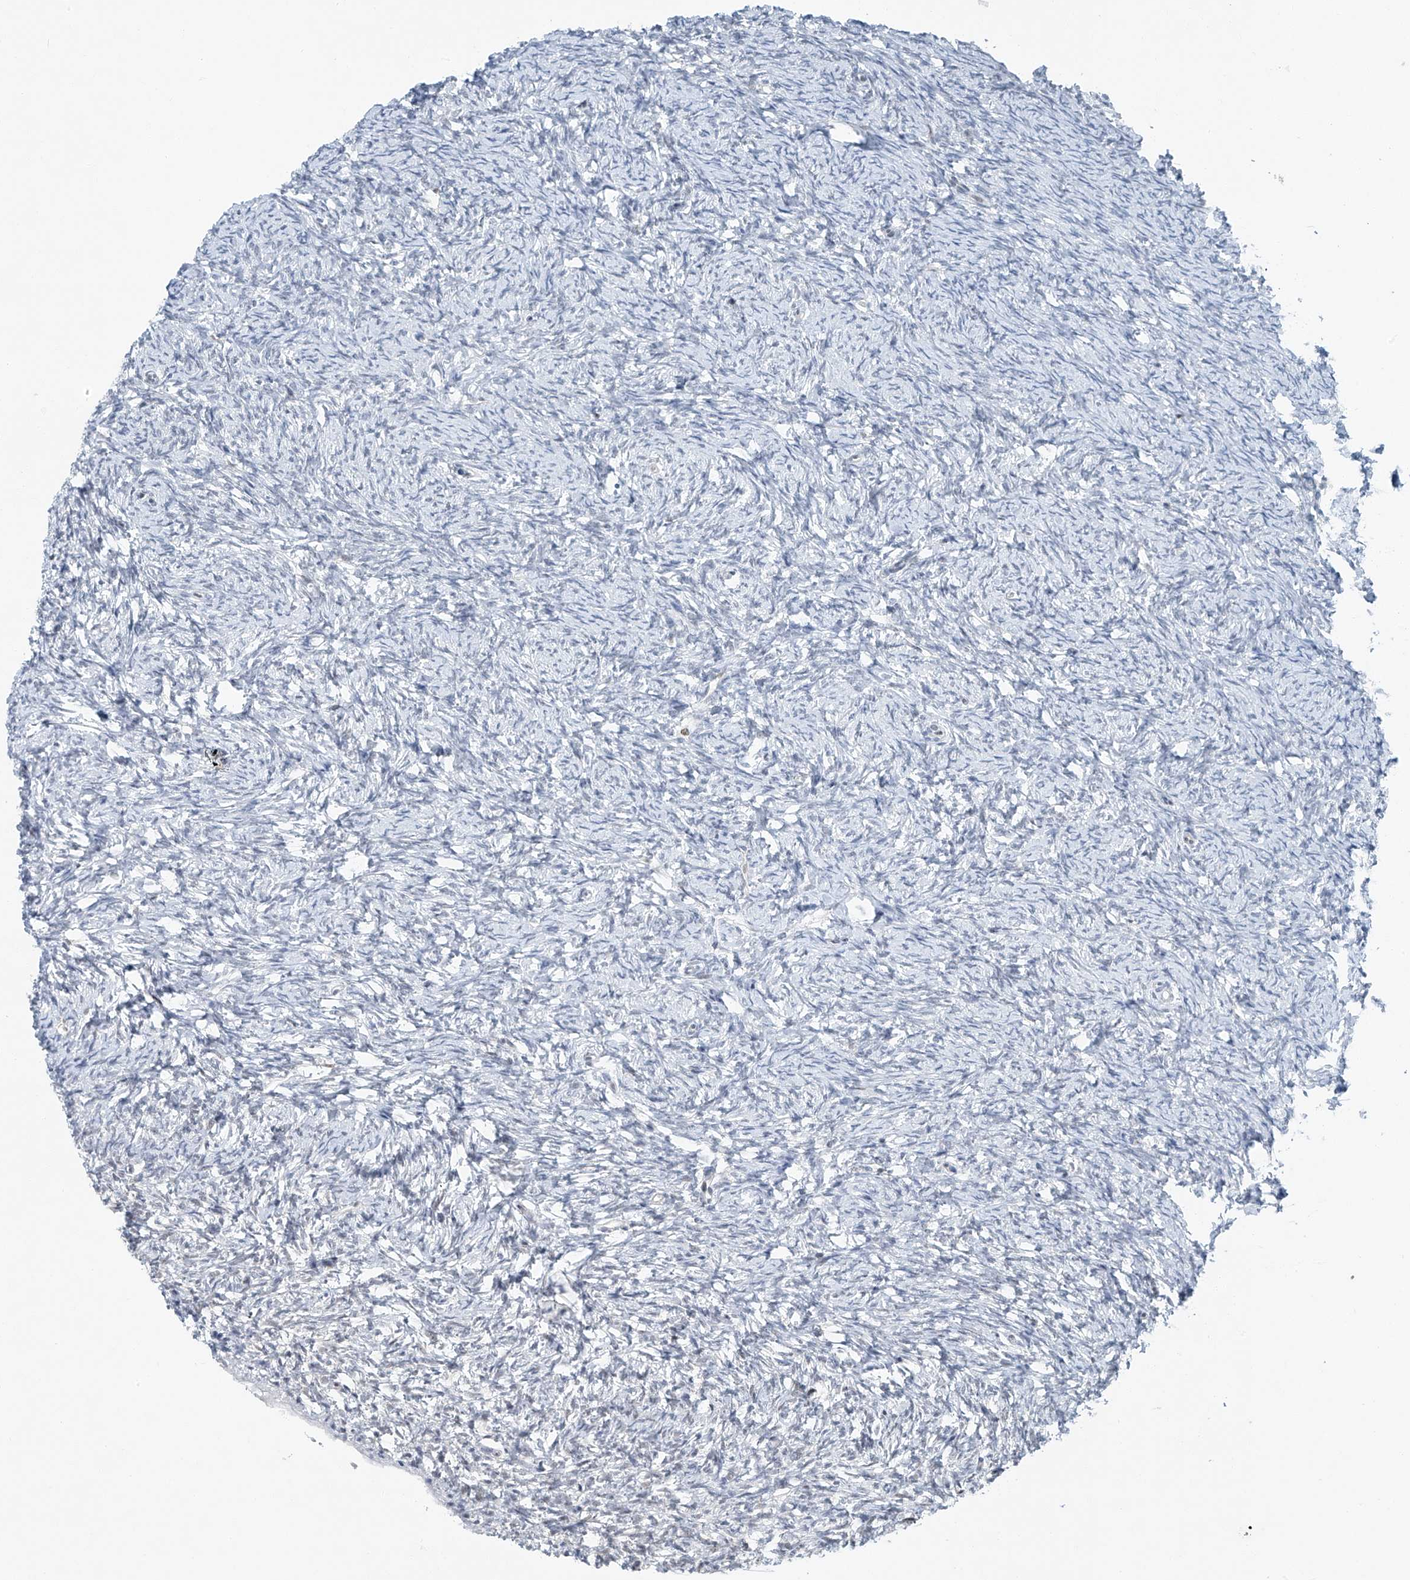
{"staining": {"intensity": "negative", "quantity": "none", "location": "none"}, "tissue": "ovary", "cell_type": "Follicle cells", "image_type": "normal", "snomed": [{"axis": "morphology", "description": "Normal tissue, NOS"}, {"axis": "morphology", "description": "Cyst, NOS"}, {"axis": "topography", "description": "Ovary"}], "caption": "Immunohistochemistry photomicrograph of benign ovary stained for a protein (brown), which displays no positivity in follicle cells. (Brightfield microscopy of DAB (3,3'-diaminobenzidine) IHC at high magnification).", "gene": "TAF8", "patient": {"sex": "female", "age": 33}}